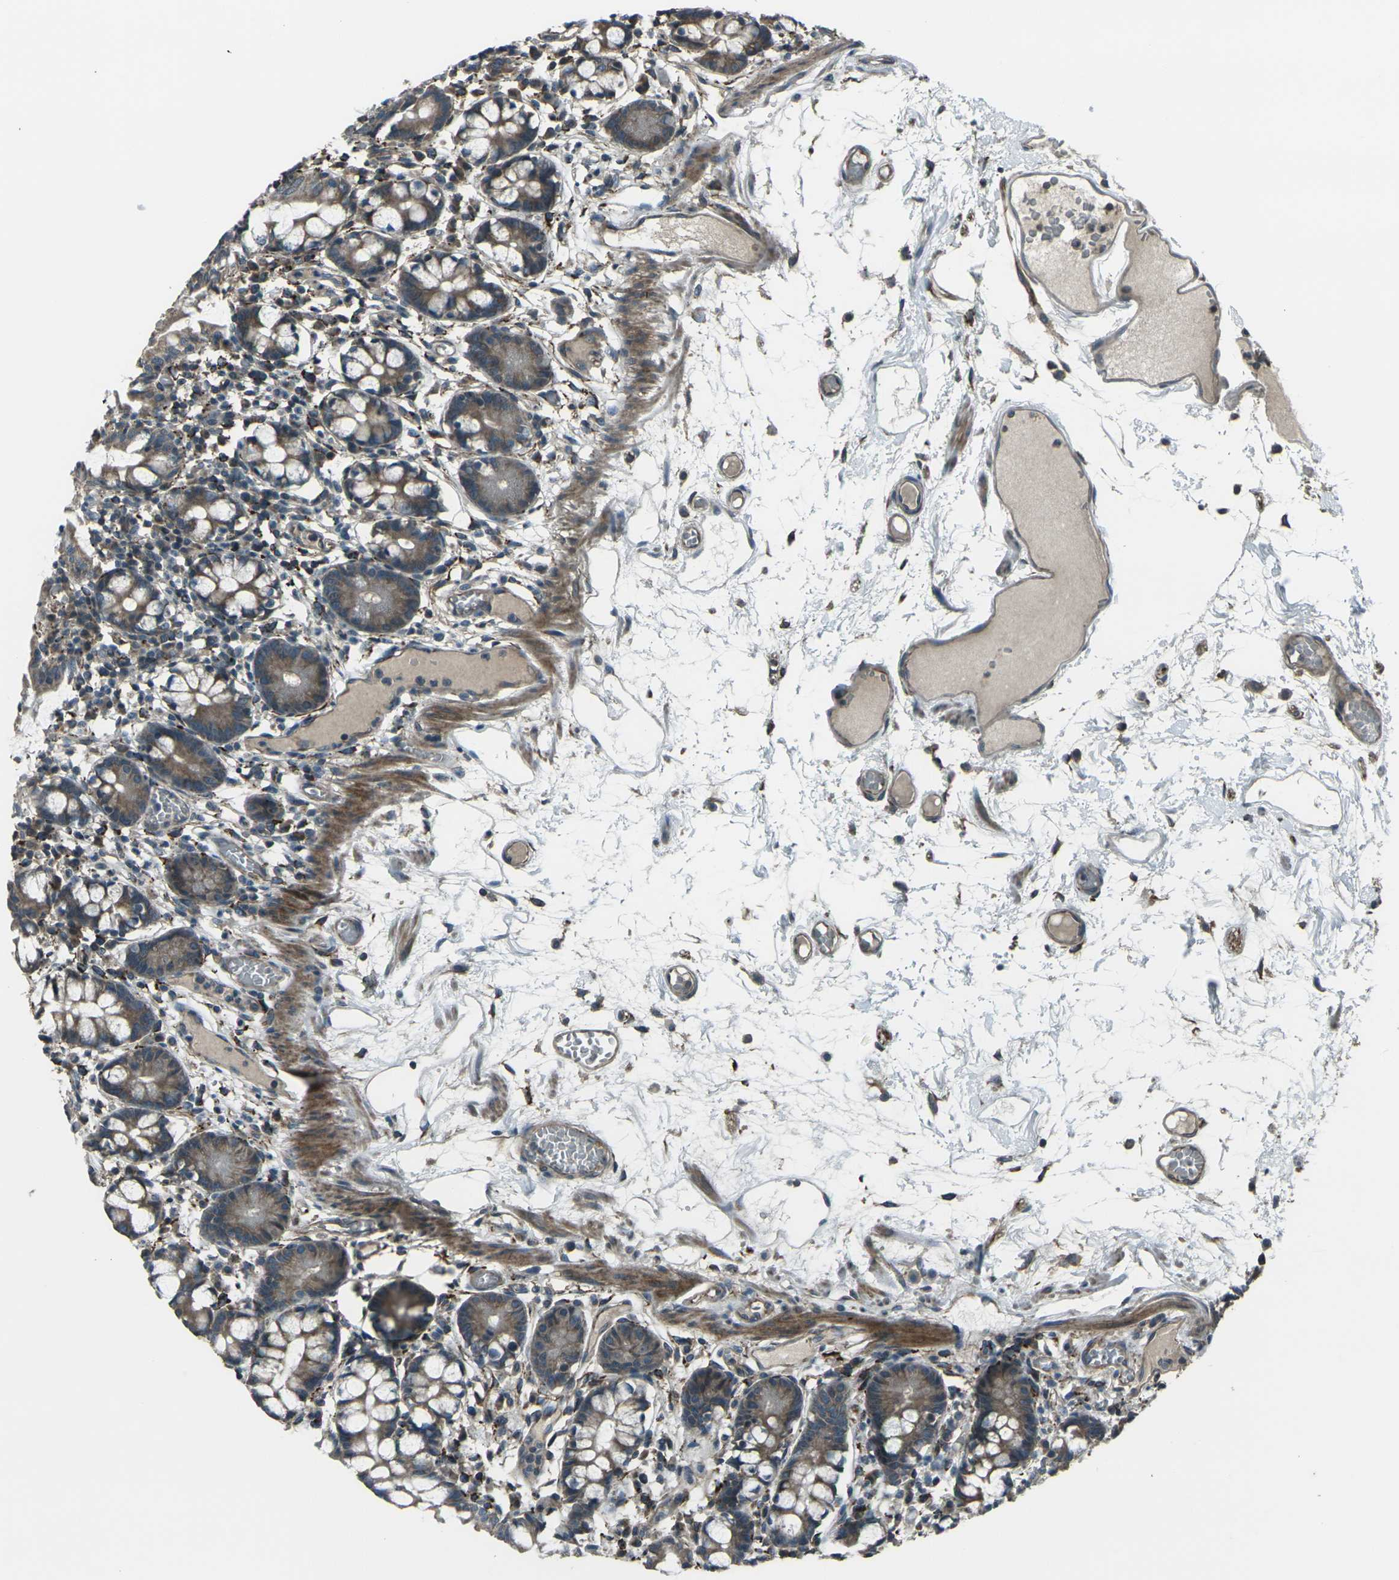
{"staining": {"intensity": "moderate", "quantity": ">75%", "location": "cytoplasmic/membranous"}, "tissue": "small intestine", "cell_type": "Glandular cells", "image_type": "normal", "snomed": [{"axis": "morphology", "description": "Normal tissue, NOS"}, {"axis": "morphology", "description": "Cystadenocarcinoma, serous, Metastatic site"}, {"axis": "topography", "description": "Small intestine"}], "caption": "Glandular cells reveal moderate cytoplasmic/membranous staining in approximately >75% of cells in benign small intestine. (IHC, brightfield microscopy, high magnification).", "gene": "LSMEM1", "patient": {"sex": "female", "age": 61}}